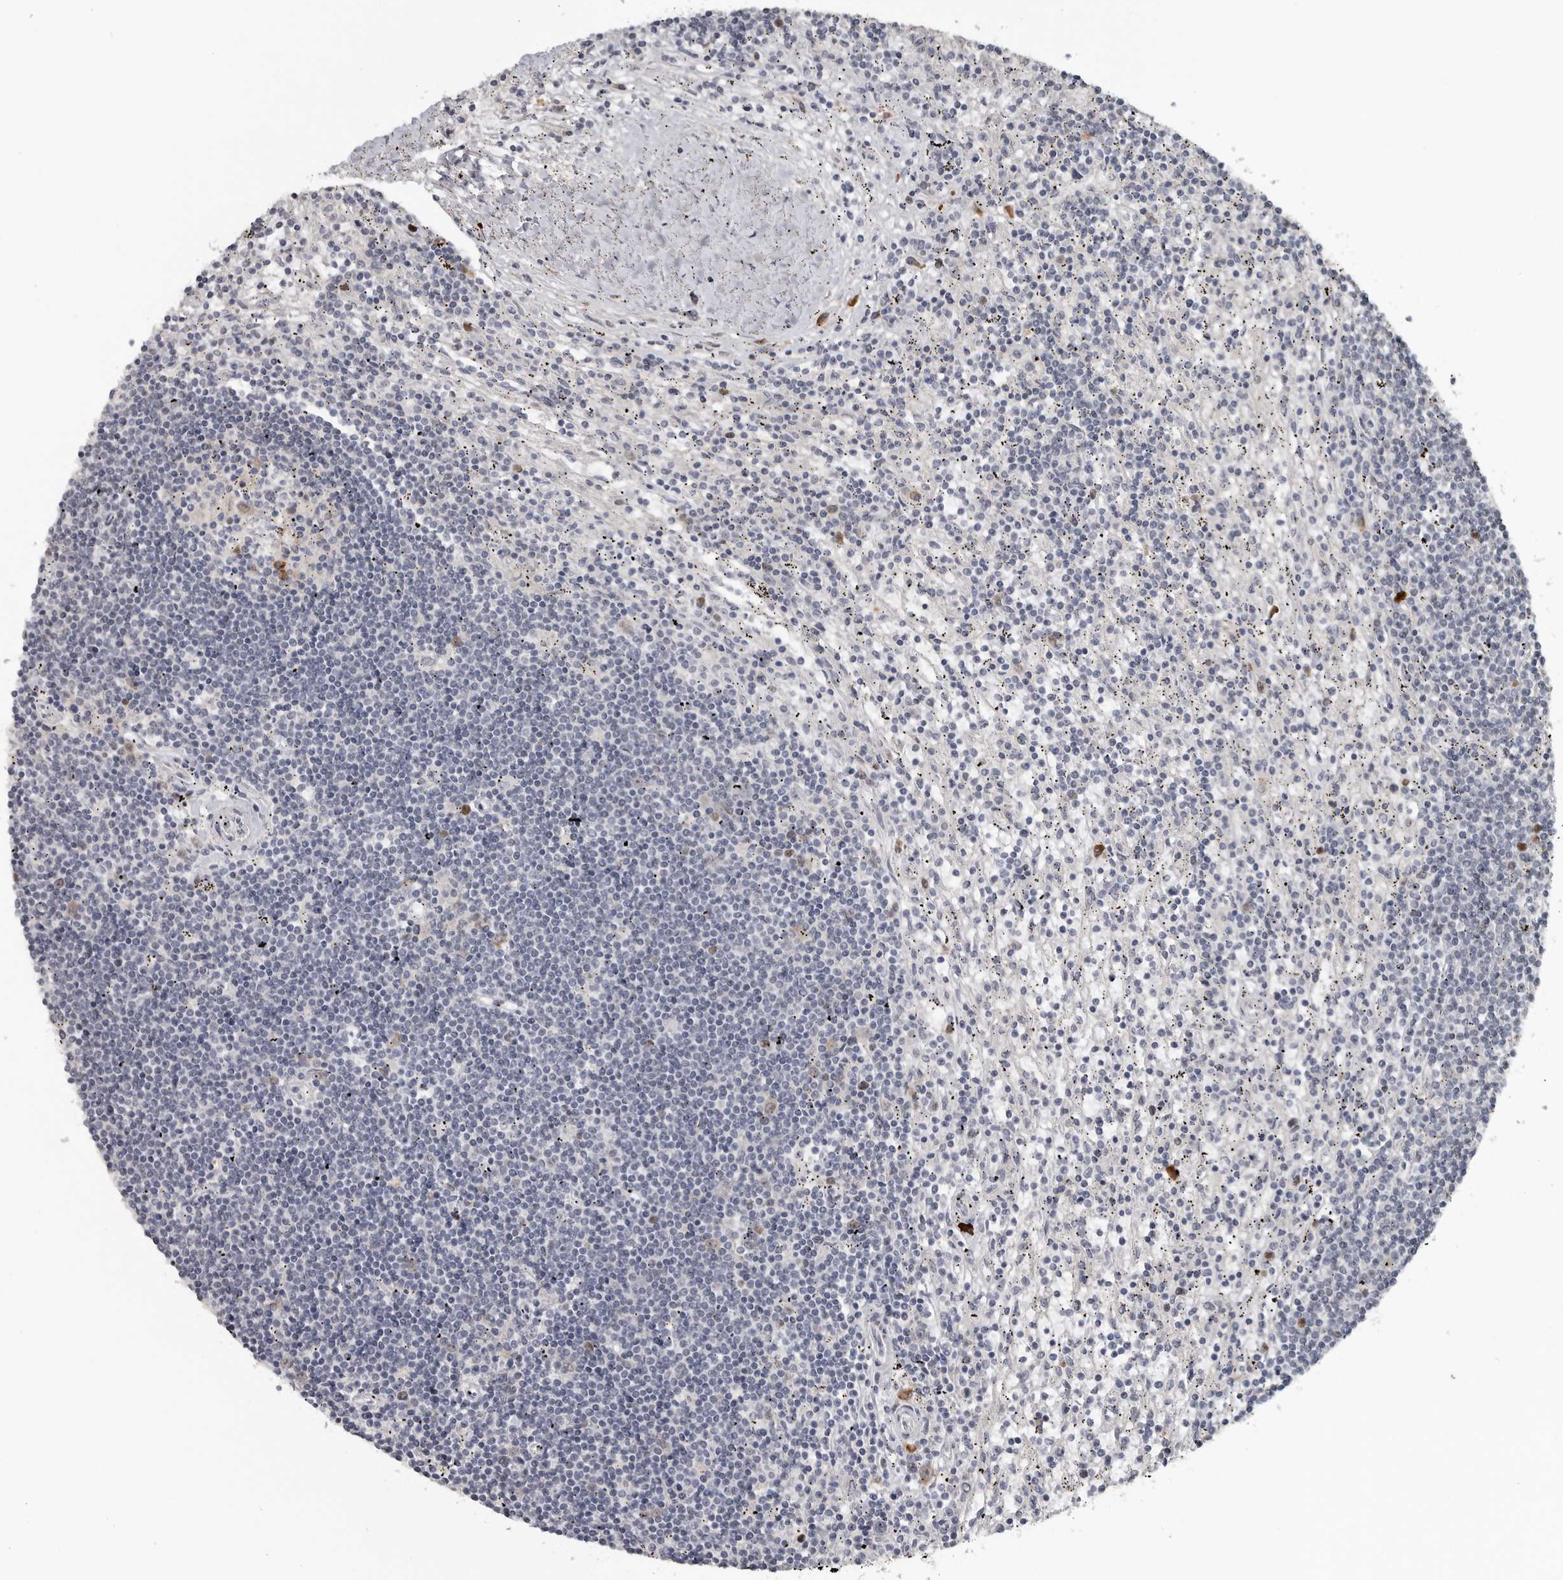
{"staining": {"intensity": "negative", "quantity": "none", "location": "none"}, "tissue": "lymphoma", "cell_type": "Tumor cells", "image_type": "cancer", "snomed": [{"axis": "morphology", "description": "Malignant lymphoma, non-Hodgkin's type, Low grade"}, {"axis": "topography", "description": "Spleen"}], "caption": "Micrograph shows no protein positivity in tumor cells of lymphoma tissue. Nuclei are stained in blue.", "gene": "ZNF277", "patient": {"sex": "male", "age": 76}}